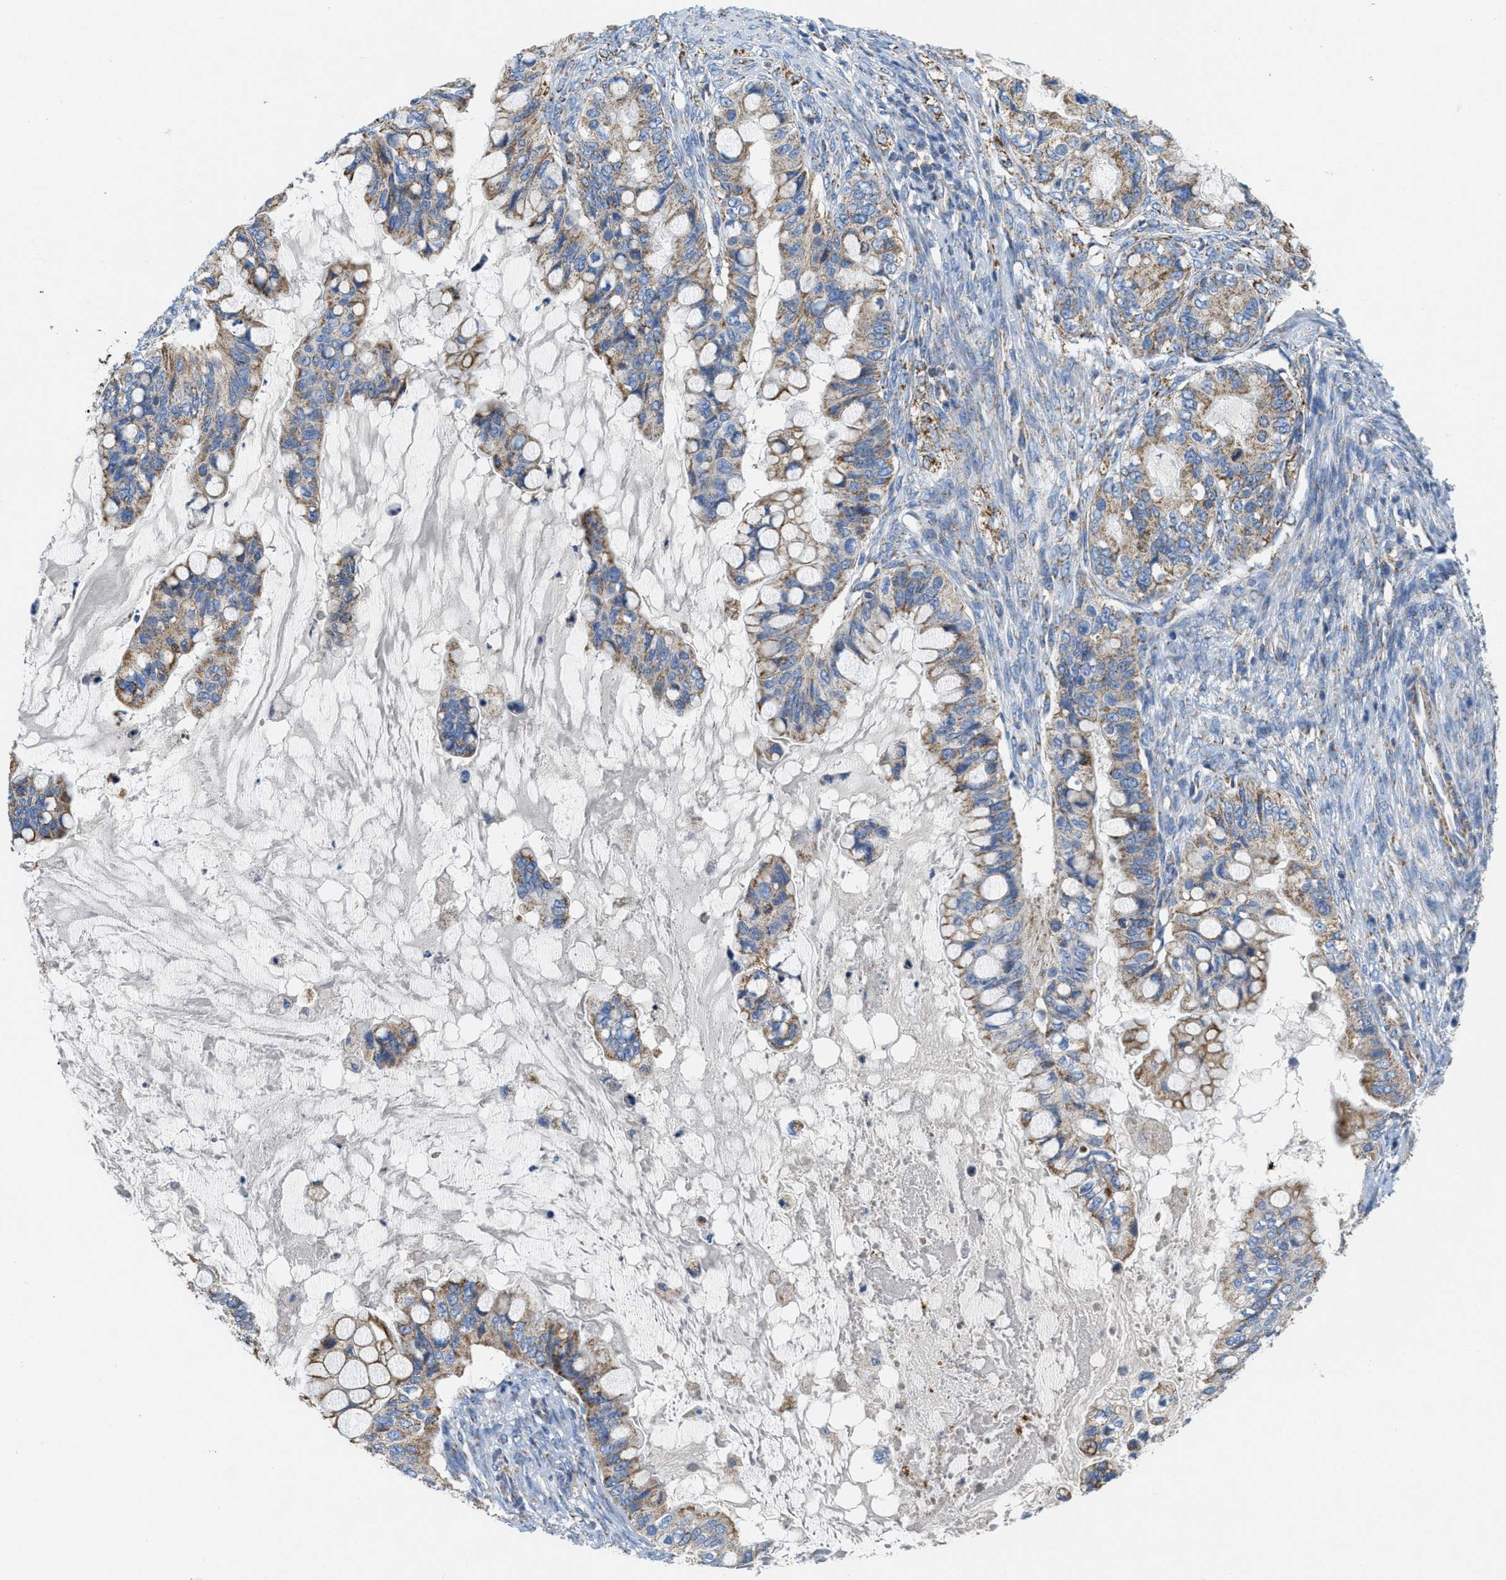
{"staining": {"intensity": "weak", "quantity": ">75%", "location": "cytoplasmic/membranous"}, "tissue": "ovarian cancer", "cell_type": "Tumor cells", "image_type": "cancer", "snomed": [{"axis": "morphology", "description": "Cystadenocarcinoma, mucinous, NOS"}, {"axis": "topography", "description": "Ovary"}], "caption": "This is an image of immunohistochemistry staining of mucinous cystadenocarcinoma (ovarian), which shows weak staining in the cytoplasmic/membranous of tumor cells.", "gene": "KCNJ5", "patient": {"sex": "female", "age": 80}}